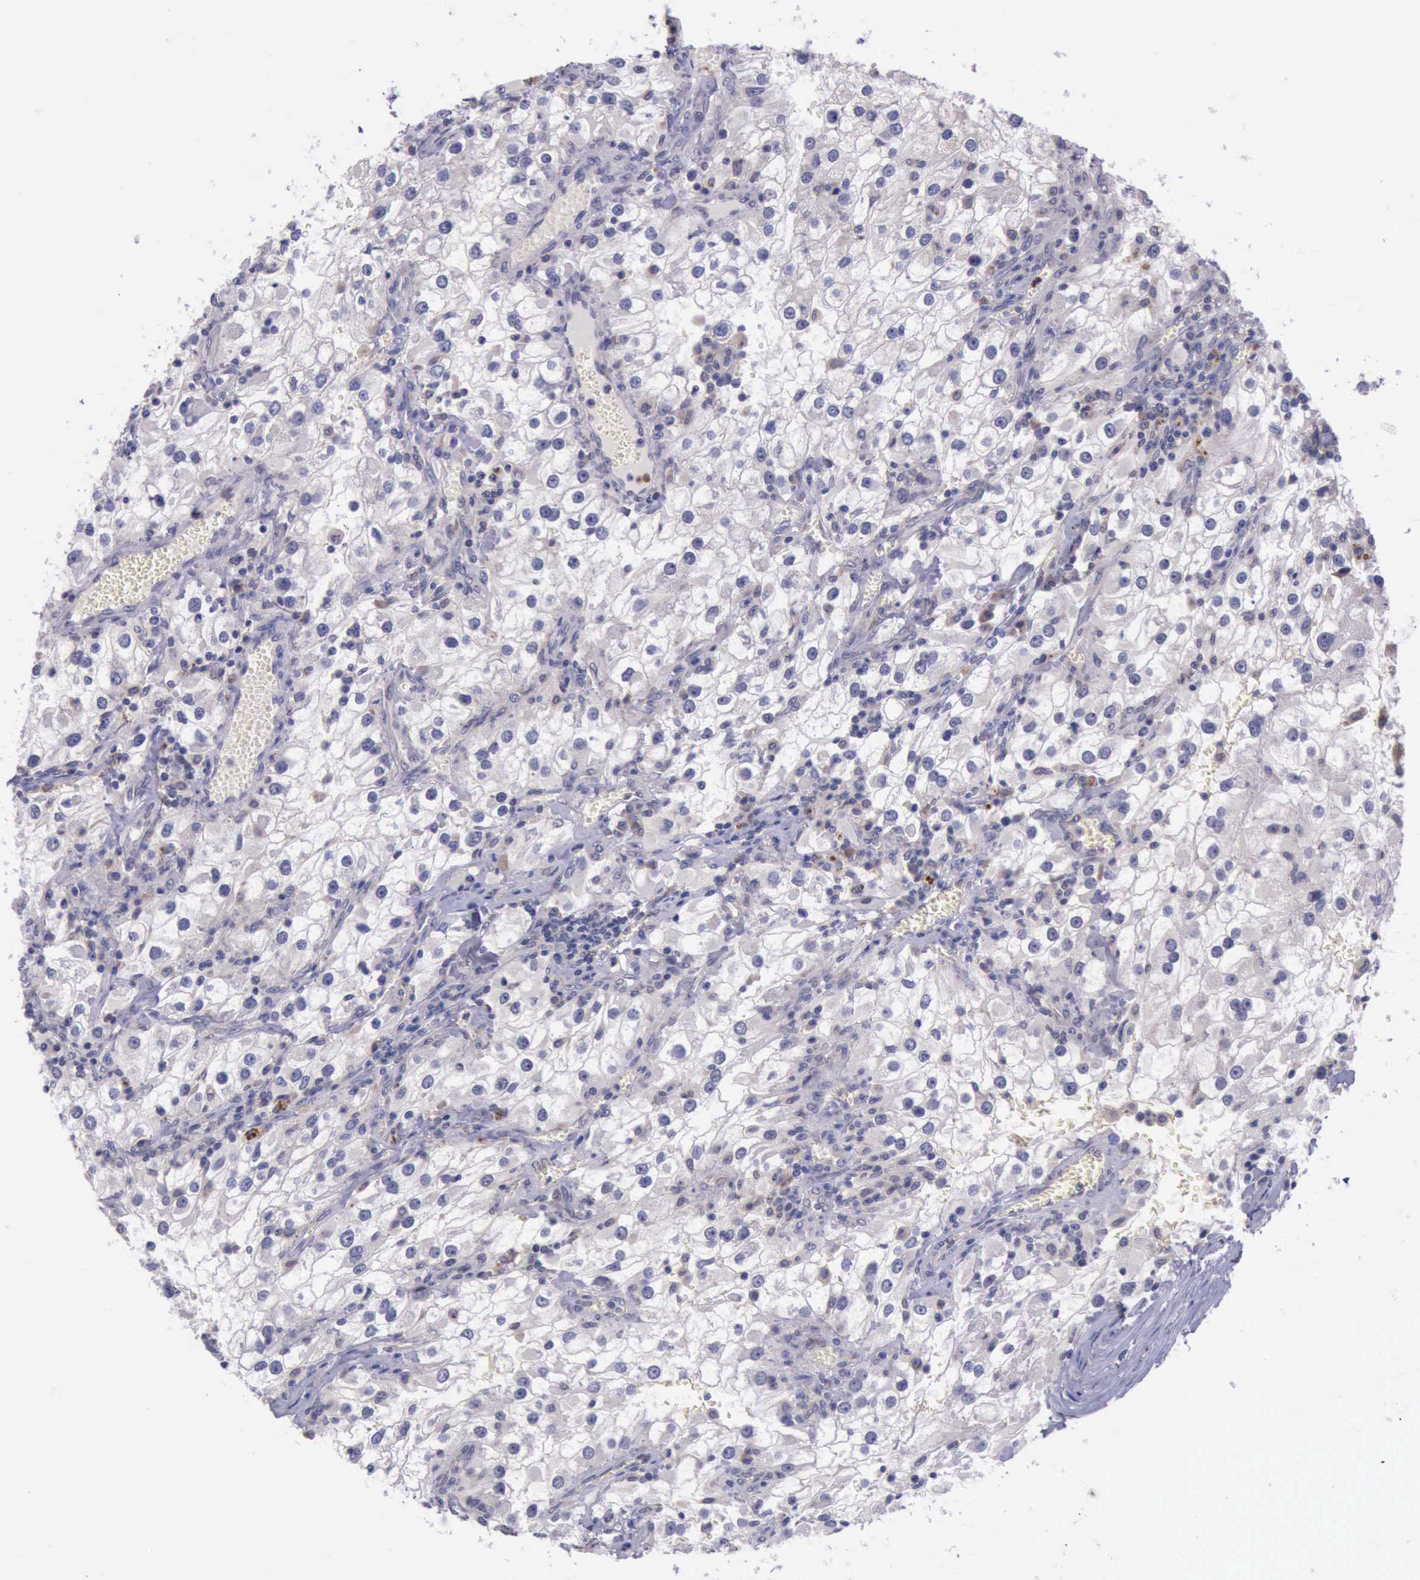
{"staining": {"intensity": "negative", "quantity": "none", "location": "none"}, "tissue": "renal cancer", "cell_type": "Tumor cells", "image_type": "cancer", "snomed": [{"axis": "morphology", "description": "Adenocarcinoma, NOS"}, {"axis": "topography", "description": "Kidney"}], "caption": "This histopathology image is of renal adenocarcinoma stained with immunohistochemistry to label a protein in brown with the nuclei are counter-stained blue. There is no staining in tumor cells.", "gene": "PLEK2", "patient": {"sex": "female", "age": 52}}